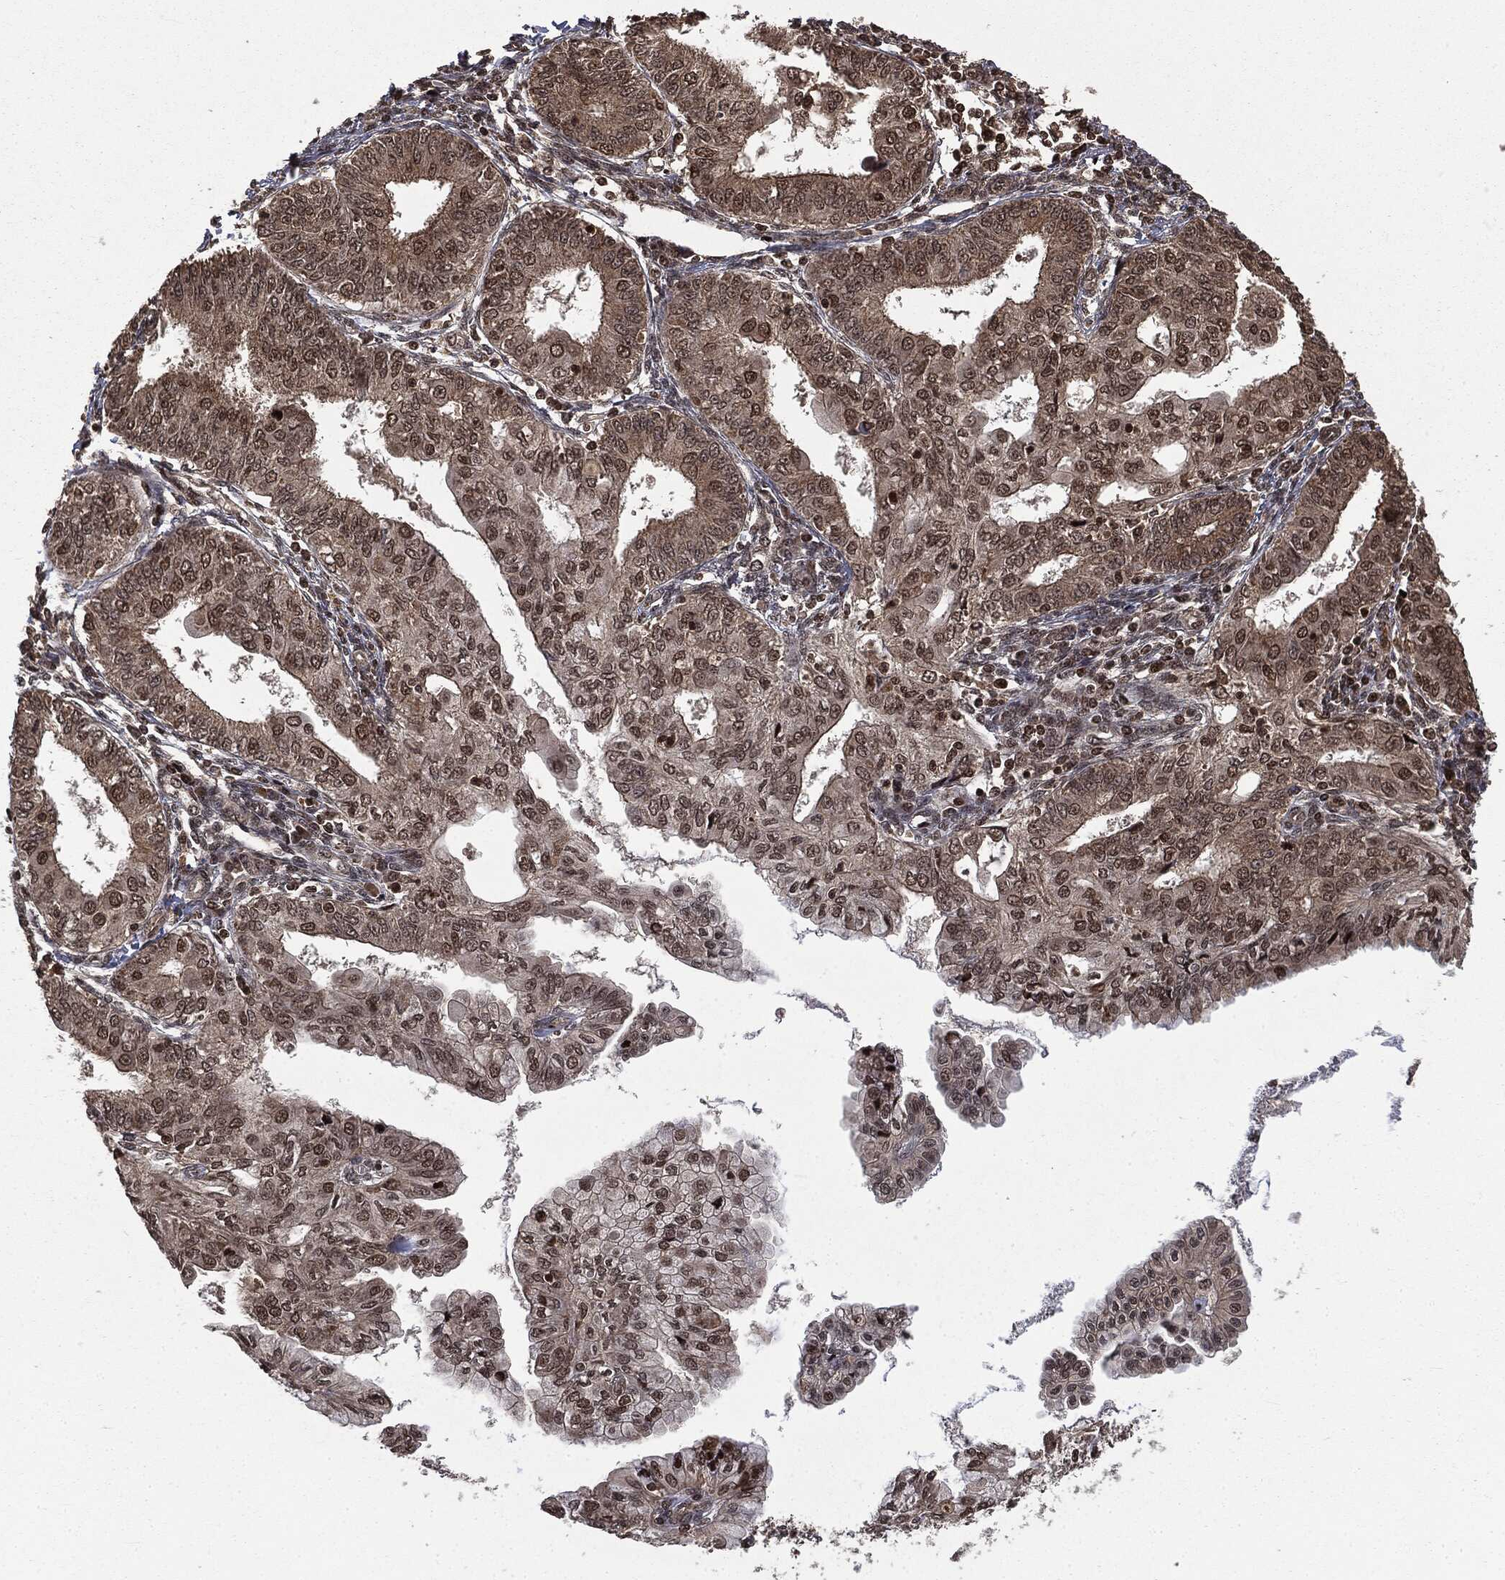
{"staining": {"intensity": "strong", "quantity": "<25%", "location": "cytoplasmic/membranous"}, "tissue": "endometrial cancer", "cell_type": "Tumor cells", "image_type": "cancer", "snomed": [{"axis": "morphology", "description": "Adenocarcinoma, NOS"}, {"axis": "topography", "description": "Endometrium"}], "caption": "Endometrial adenocarcinoma stained with a brown dye displays strong cytoplasmic/membranous positive positivity in about <25% of tumor cells.", "gene": "CTDP1", "patient": {"sex": "female", "age": 68}}